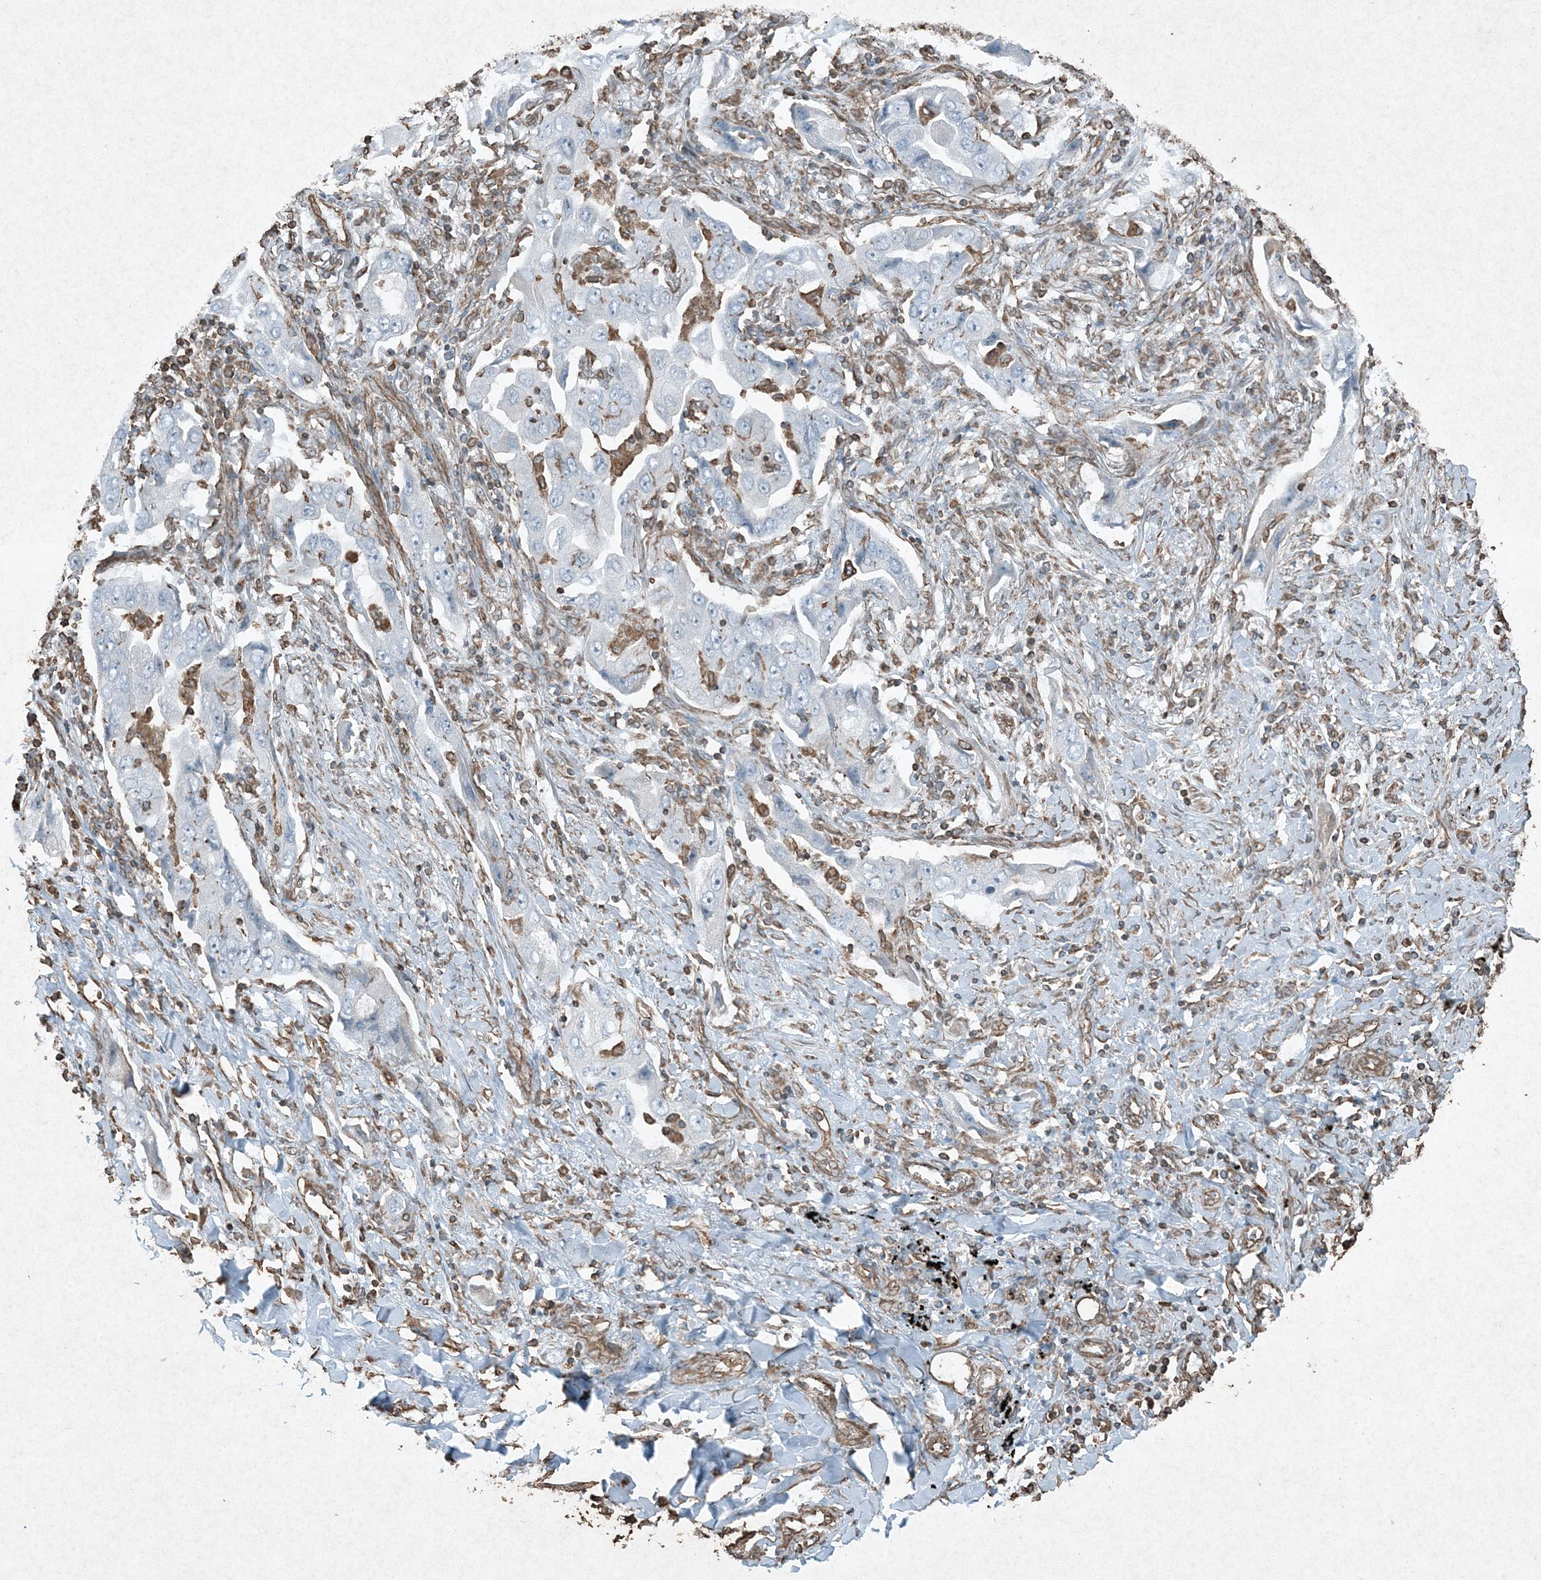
{"staining": {"intensity": "negative", "quantity": "none", "location": "none"}, "tissue": "lung cancer", "cell_type": "Tumor cells", "image_type": "cancer", "snomed": [{"axis": "morphology", "description": "Adenocarcinoma, NOS"}, {"axis": "topography", "description": "Lung"}], "caption": "This is a micrograph of immunohistochemistry (IHC) staining of lung adenocarcinoma, which shows no positivity in tumor cells. (DAB immunohistochemistry, high magnification).", "gene": "RYK", "patient": {"sex": "female", "age": 65}}